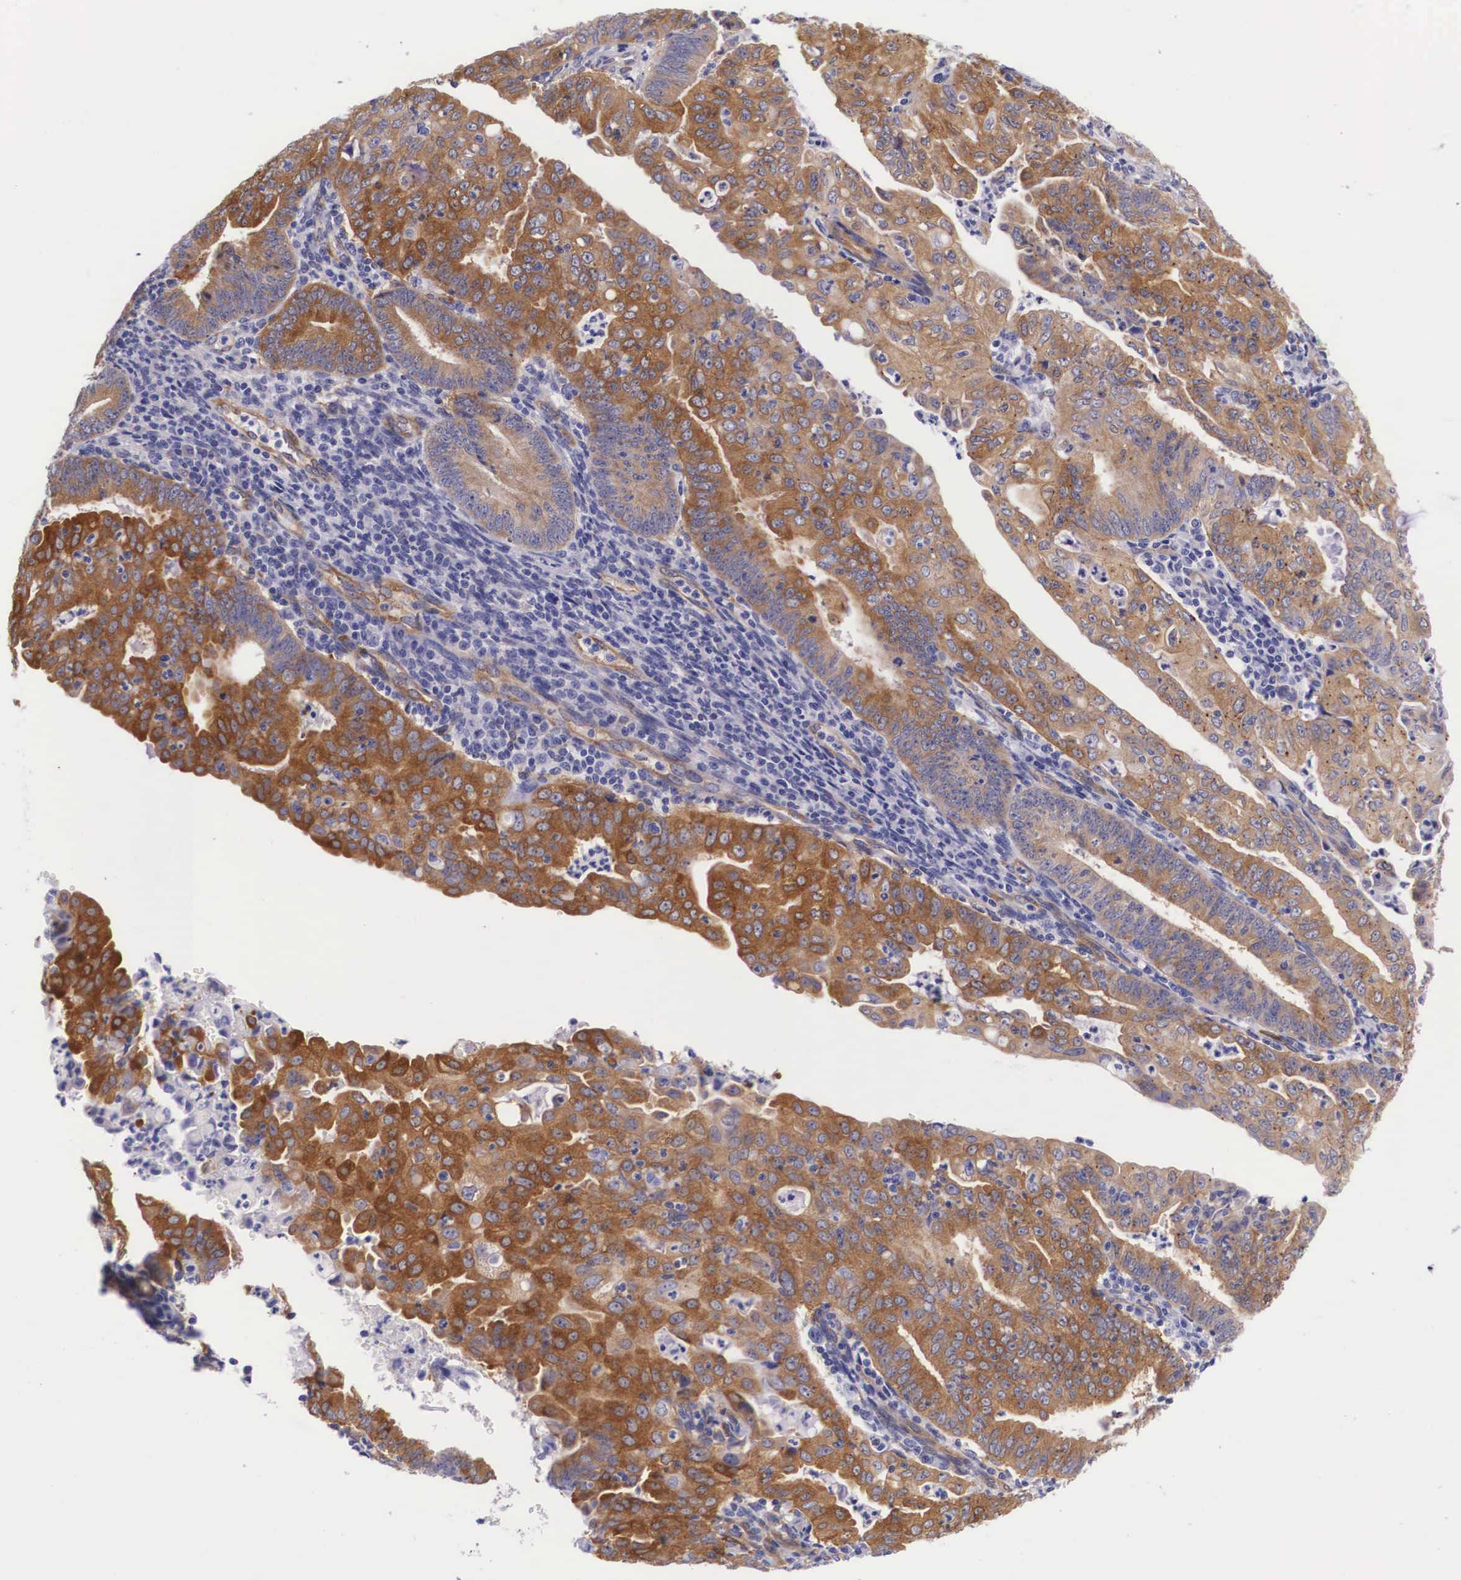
{"staining": {"intensity": "strong", "quantity": ">75%", "location": "cytoplasmic/membranous"}, "tissue": "endometrial cancer", "cell_type": "Tumor cells", "image_type": "cancer", "snomed": [{"axis": "morphology", "description": "Adenocarcinoma, NOS"}, {"axis": "topography", "description": "Endometrium"}], "caption": "Immunohistochemistry micrograph of human endometrial cancer (adenocarcinoma) stained for a protein (brown), which shows high levels of strong cytoplasmic/membranous expression in about >75% of tumor cells.", "gene": "BCAR1", "patient": {"sex": "female", "age": 60}}